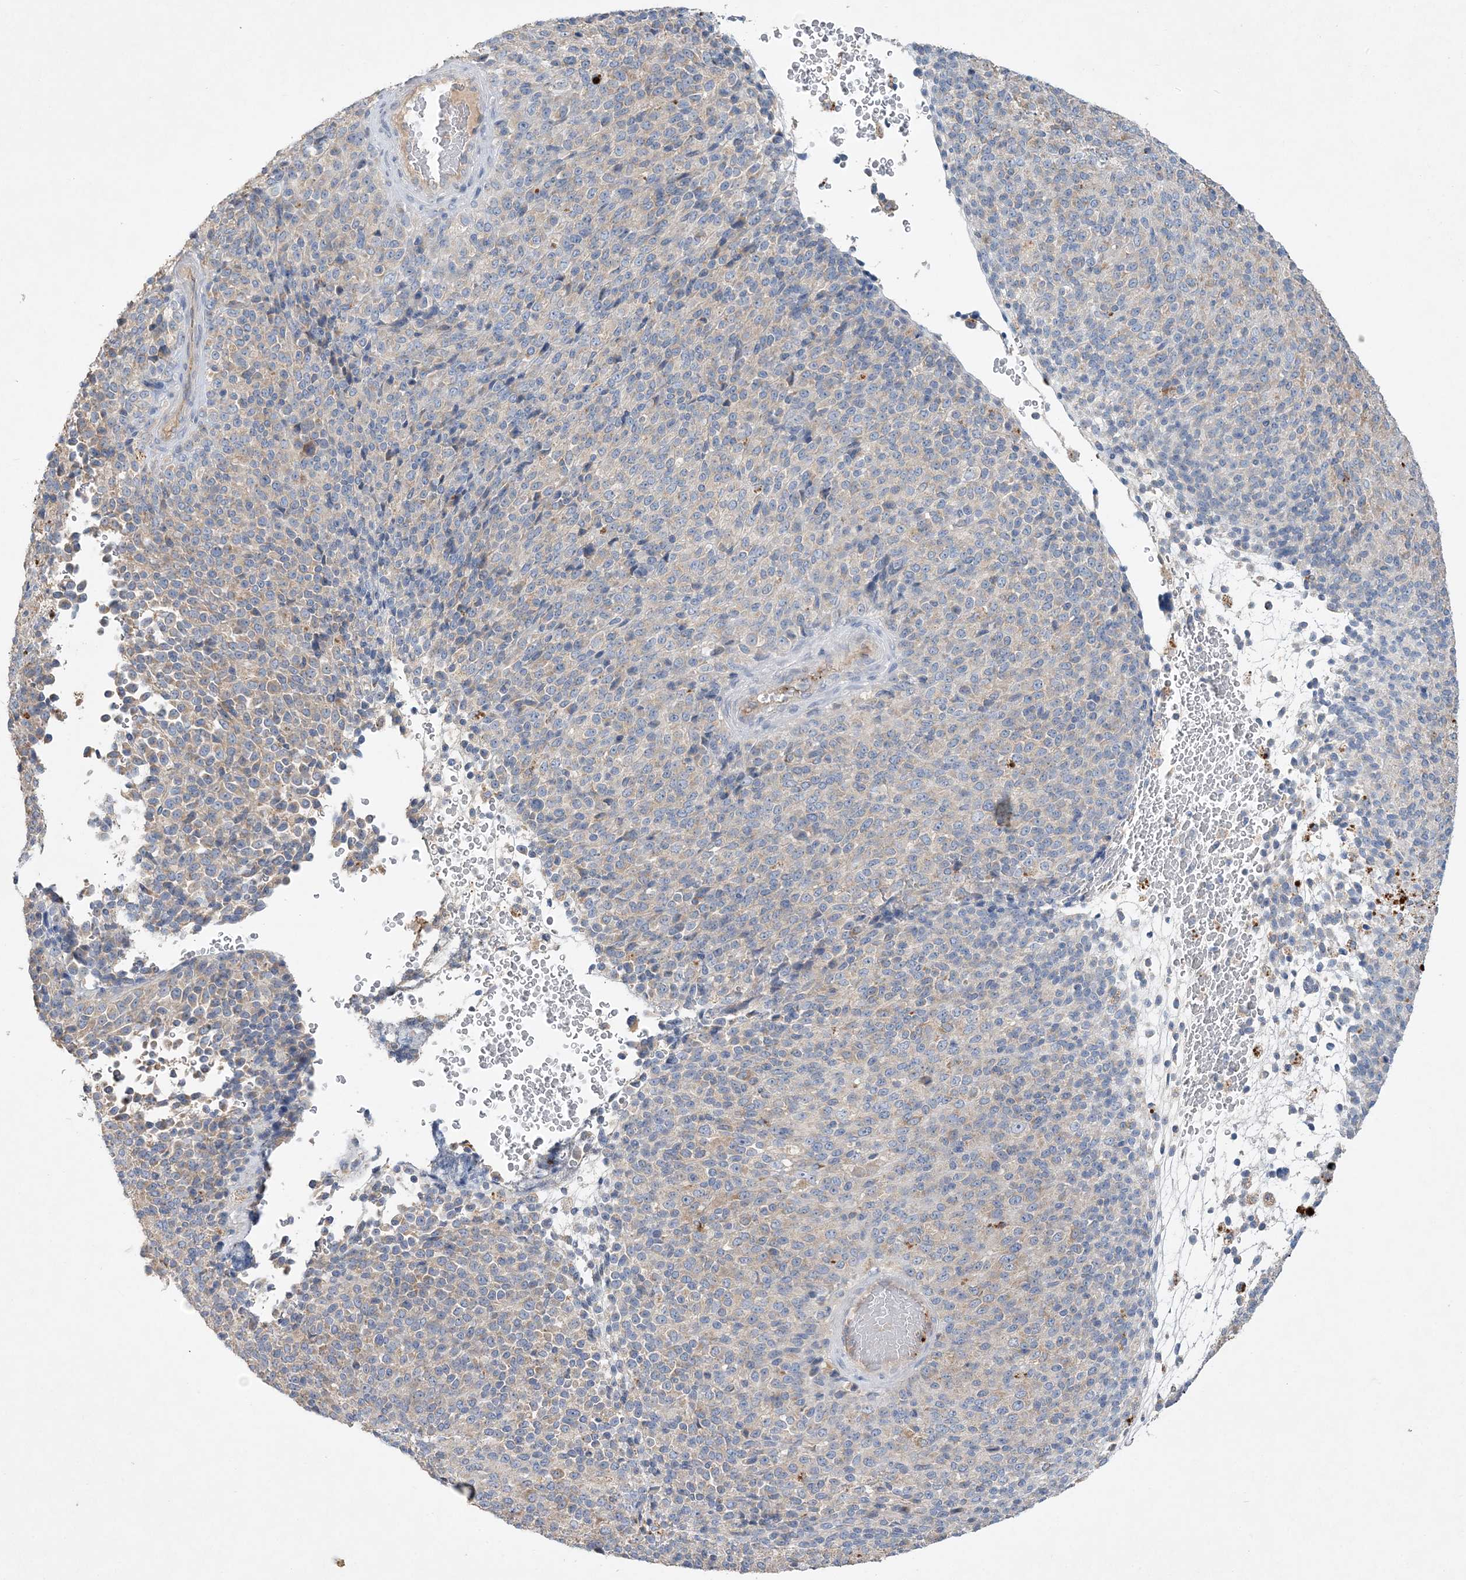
{"staining": {"intensity": "negative", "quantity": "none", "location": "none"}, "tissue": "melanoma", "cell_type": "Tumor cells", "image_type": "cancer", "snomed": [{"axis": "morphology", "description": "Malignant melanoma, Metastatic site"}, {"axis": "topography", "description": "Brain"}], "caption": "The IHC image has no significant positivity in tumor cells of malignant melanoma (metastatic site) tissue. (DAB (3,3'-diaminobenzidine) immunohistochemistry (IHC) with hematoxylin counter stain).", "gene": "ADCK2", "patient": {"sex": "female", "age": 56}}